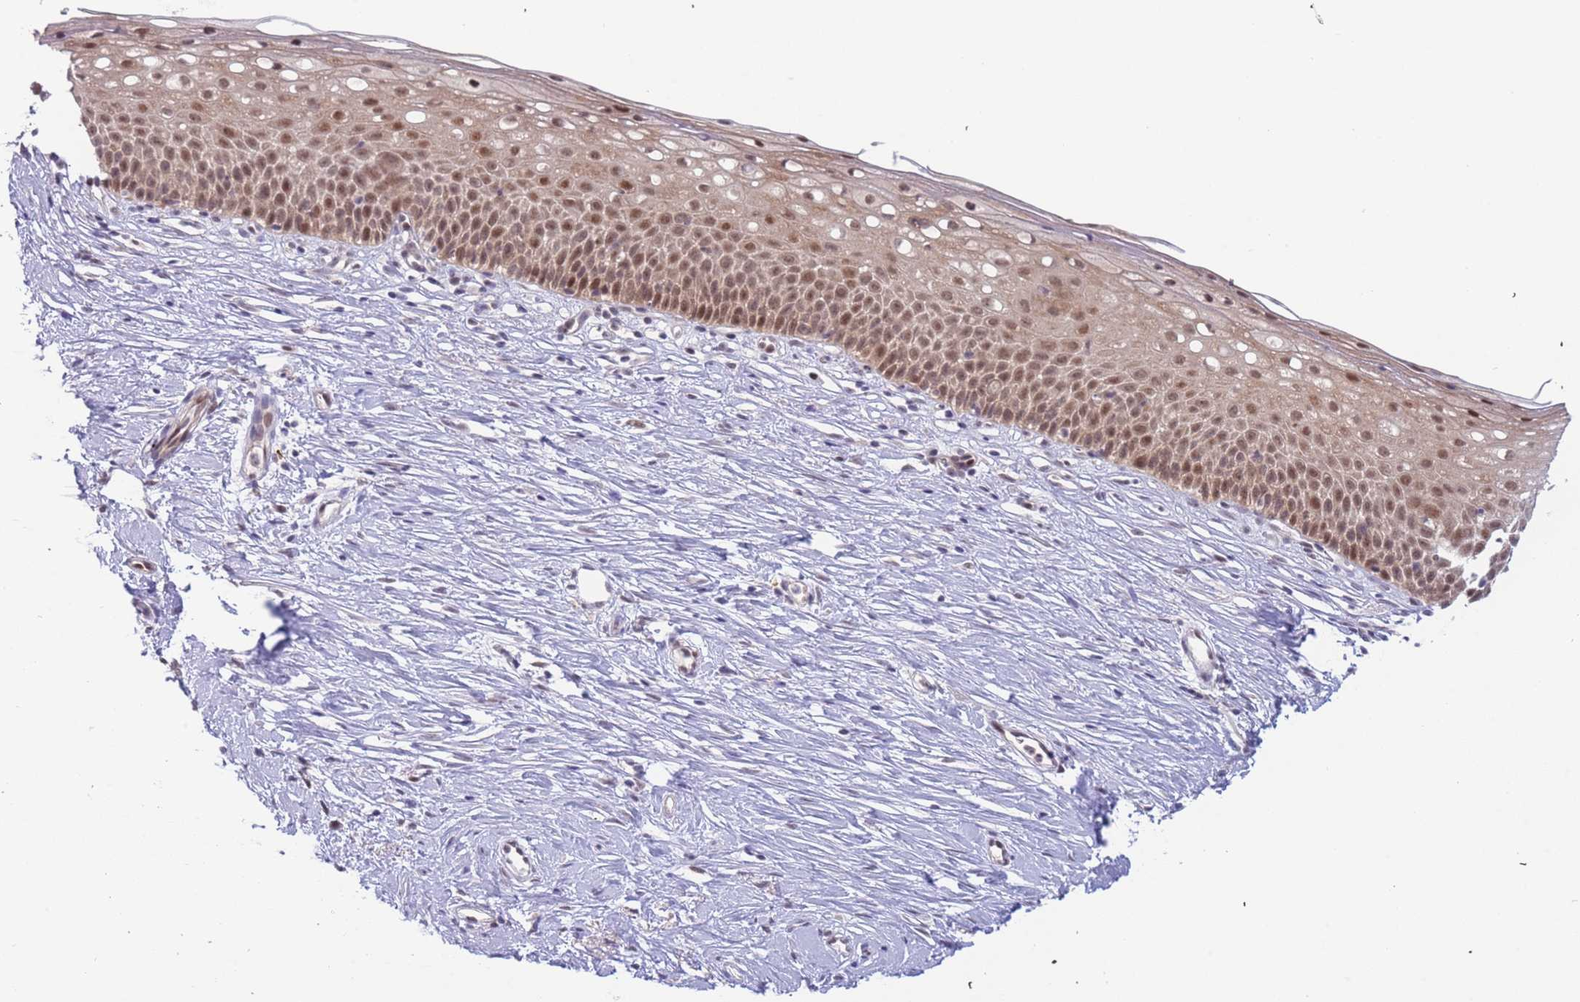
{"staining": {"intensity": "strong", "quantity": ">75%", "location": "cytoplasmic/membranous,nuclear"}, "tissue": "cervix", "cell_type": "Glandular cells", "image_type": "normal", "snomed": [{"axis": "morphology", "description": "Normal tissue, NOS"}, {"axis": "topography", "description": "Cervix"}], "caption": "IHC image of normal cervix: cervix stained using immunohistochemistry (IHC) shows high levels of strong protein expression localized specifically in the cytoplasmic/membranous,nuclear of glandular cells, appearing as a cytoplasmic/membranous,nuclear brown color.", "gene": "DEAF1", "patient": {"sex": "female", "age": 57}}